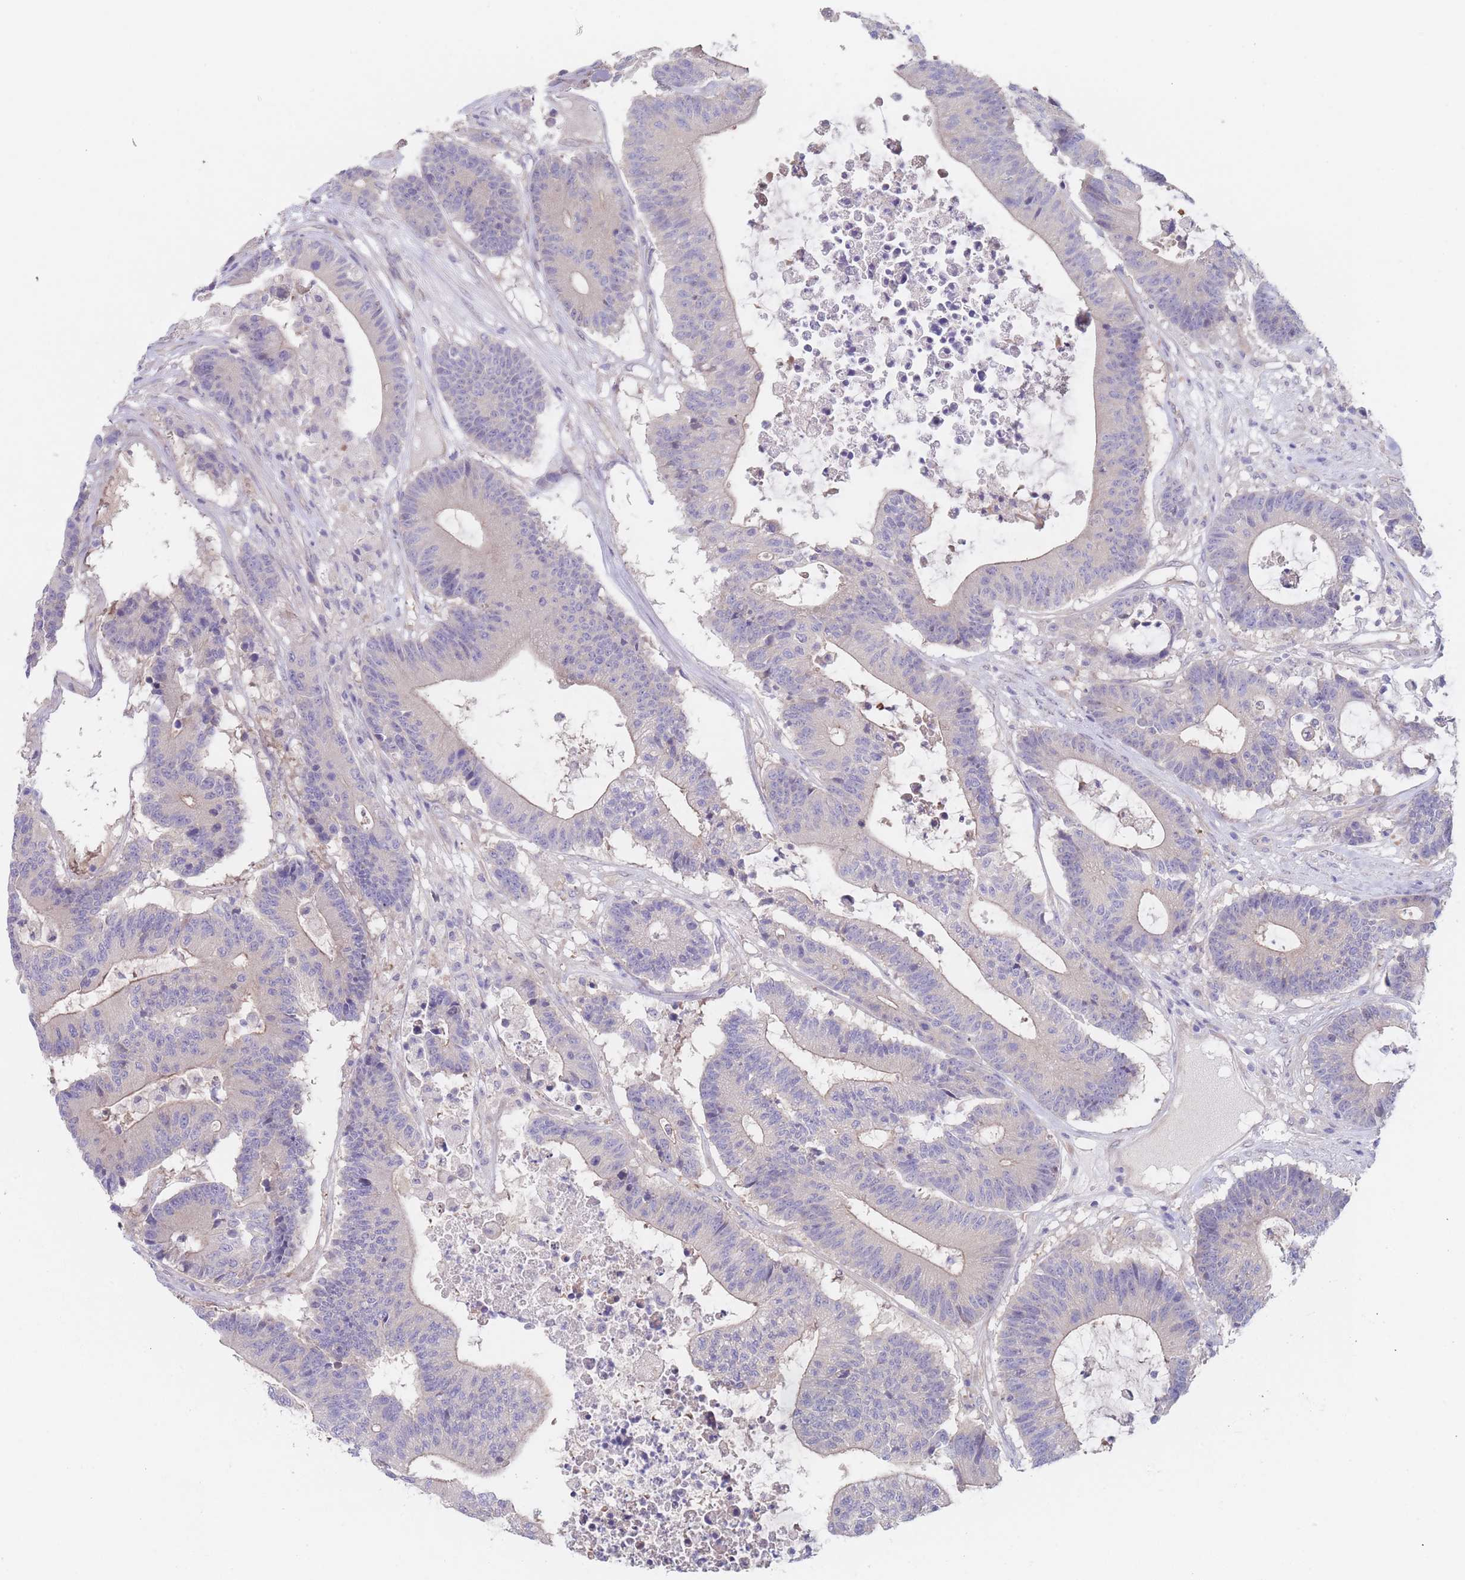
{"staining": {"intensity": "weak", "quantity": "<25%", "location": "cytoplasmic/membranous"}, "tissue": "colorectal cancer", "cell_type": "Tumor cells", "image_type": "cancer", "snomed": [{"axis": "morphology", "description": "Adenocarcinoma, NOS"}, {"axis": "topography", "description": "Colon"}], "caption": "High power microscopy image of an IHC histopathology image of colorectal adenocarcinoma, revealing no significant staining in tumor cells.", "gene": "ZNF281", "patient": {"sex": "female", "age": 84}}